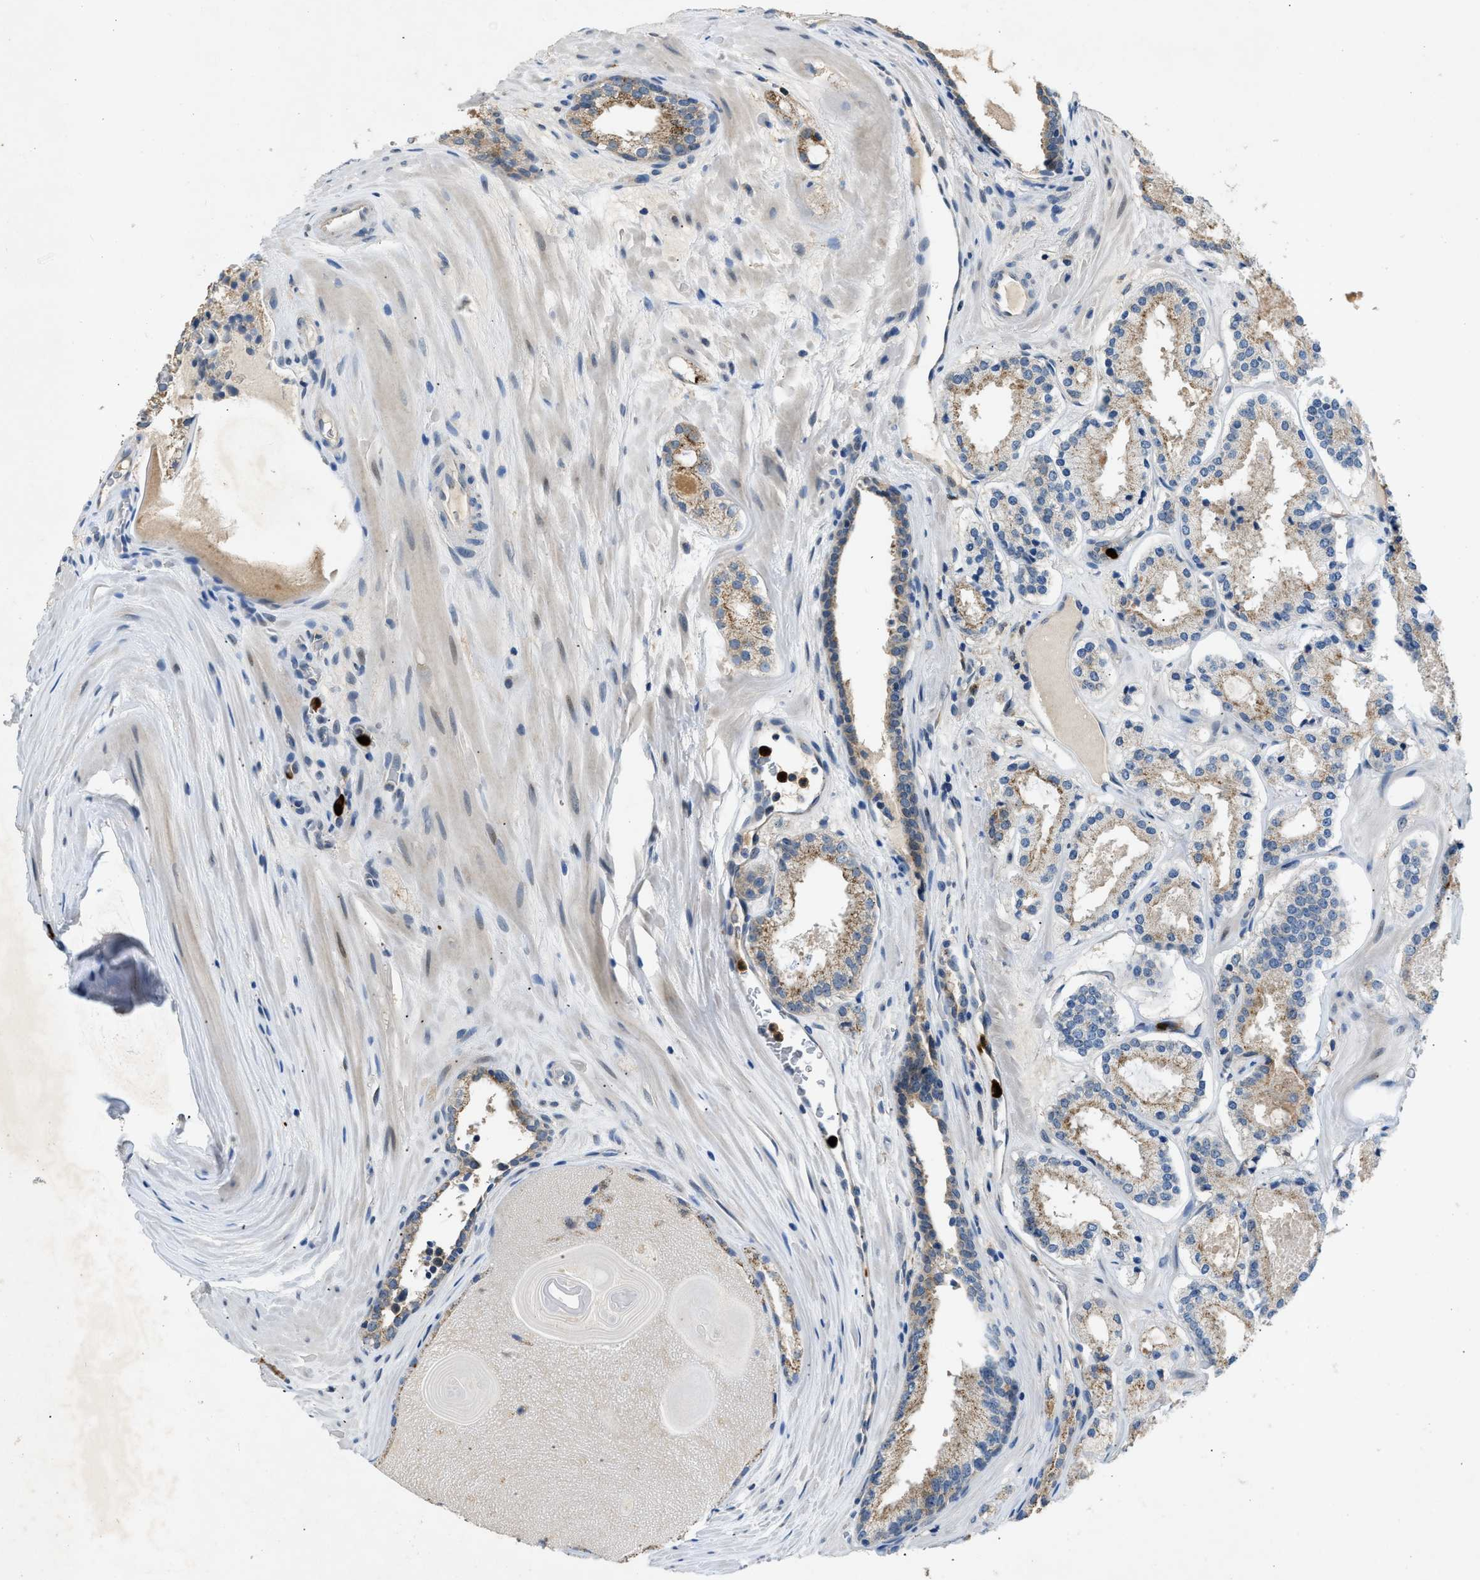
{"staining": {"intensity": "weak", "quantity": ">75%", "location": "cytoplasmic/membranous"}, "tissue": "prostate cancer", "cell_type": "Tumor cells", "image_type": "cancer", "snomed": [{"axis": "morphology", "description": "Adenocarcinoma, High grade"}, {"axis": "topography", "description": "Prostate"}], "caption": "A low amount of weak cytoplasmic/membranous staining is seen in approximately >75% of tumor cells in prostate adenocarcinoma (high-grade) tissue. (brown staining indicates protein expression, while blue staining denotes nuclei).", "gene": "TOMM34", "patient": {"sex": "male", "age": 65}}